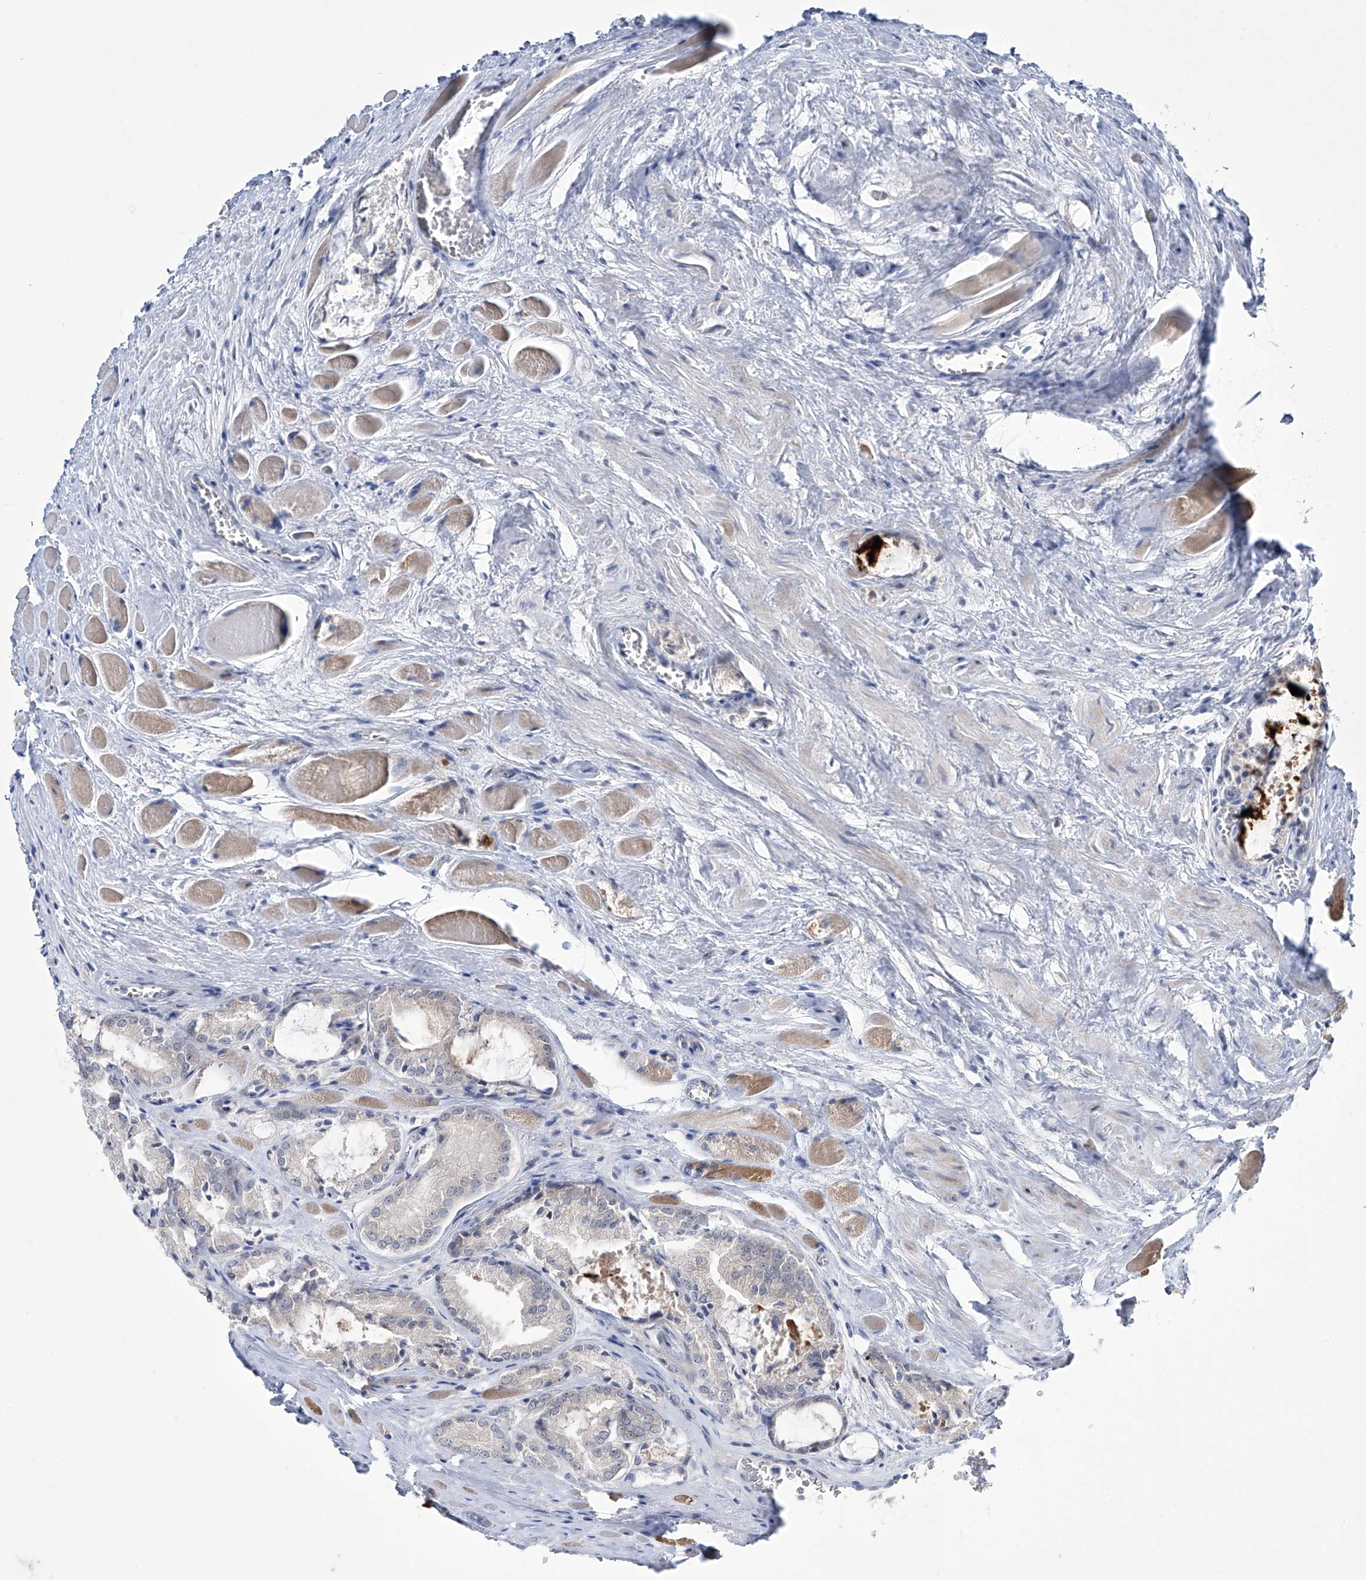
{"staining": {"intensity": "negative", "quantity": "none", "location": "none"}, "tissue": "prostate cancer", "cell_type": "Tumor cells", "image_type": "cancer", "snomed": [{"axis": "morphology", "description": "Adenocarcinoma, Low grade"}, {"axis": "topography", "description": "Prostate"}], "caption": "Histopathology image shows no significant protein staining in tumor cells of low-grade adenocarcinoma (prostate).", "gene": "TRIM60", "patient": {"sex": "male", "age": 67}}